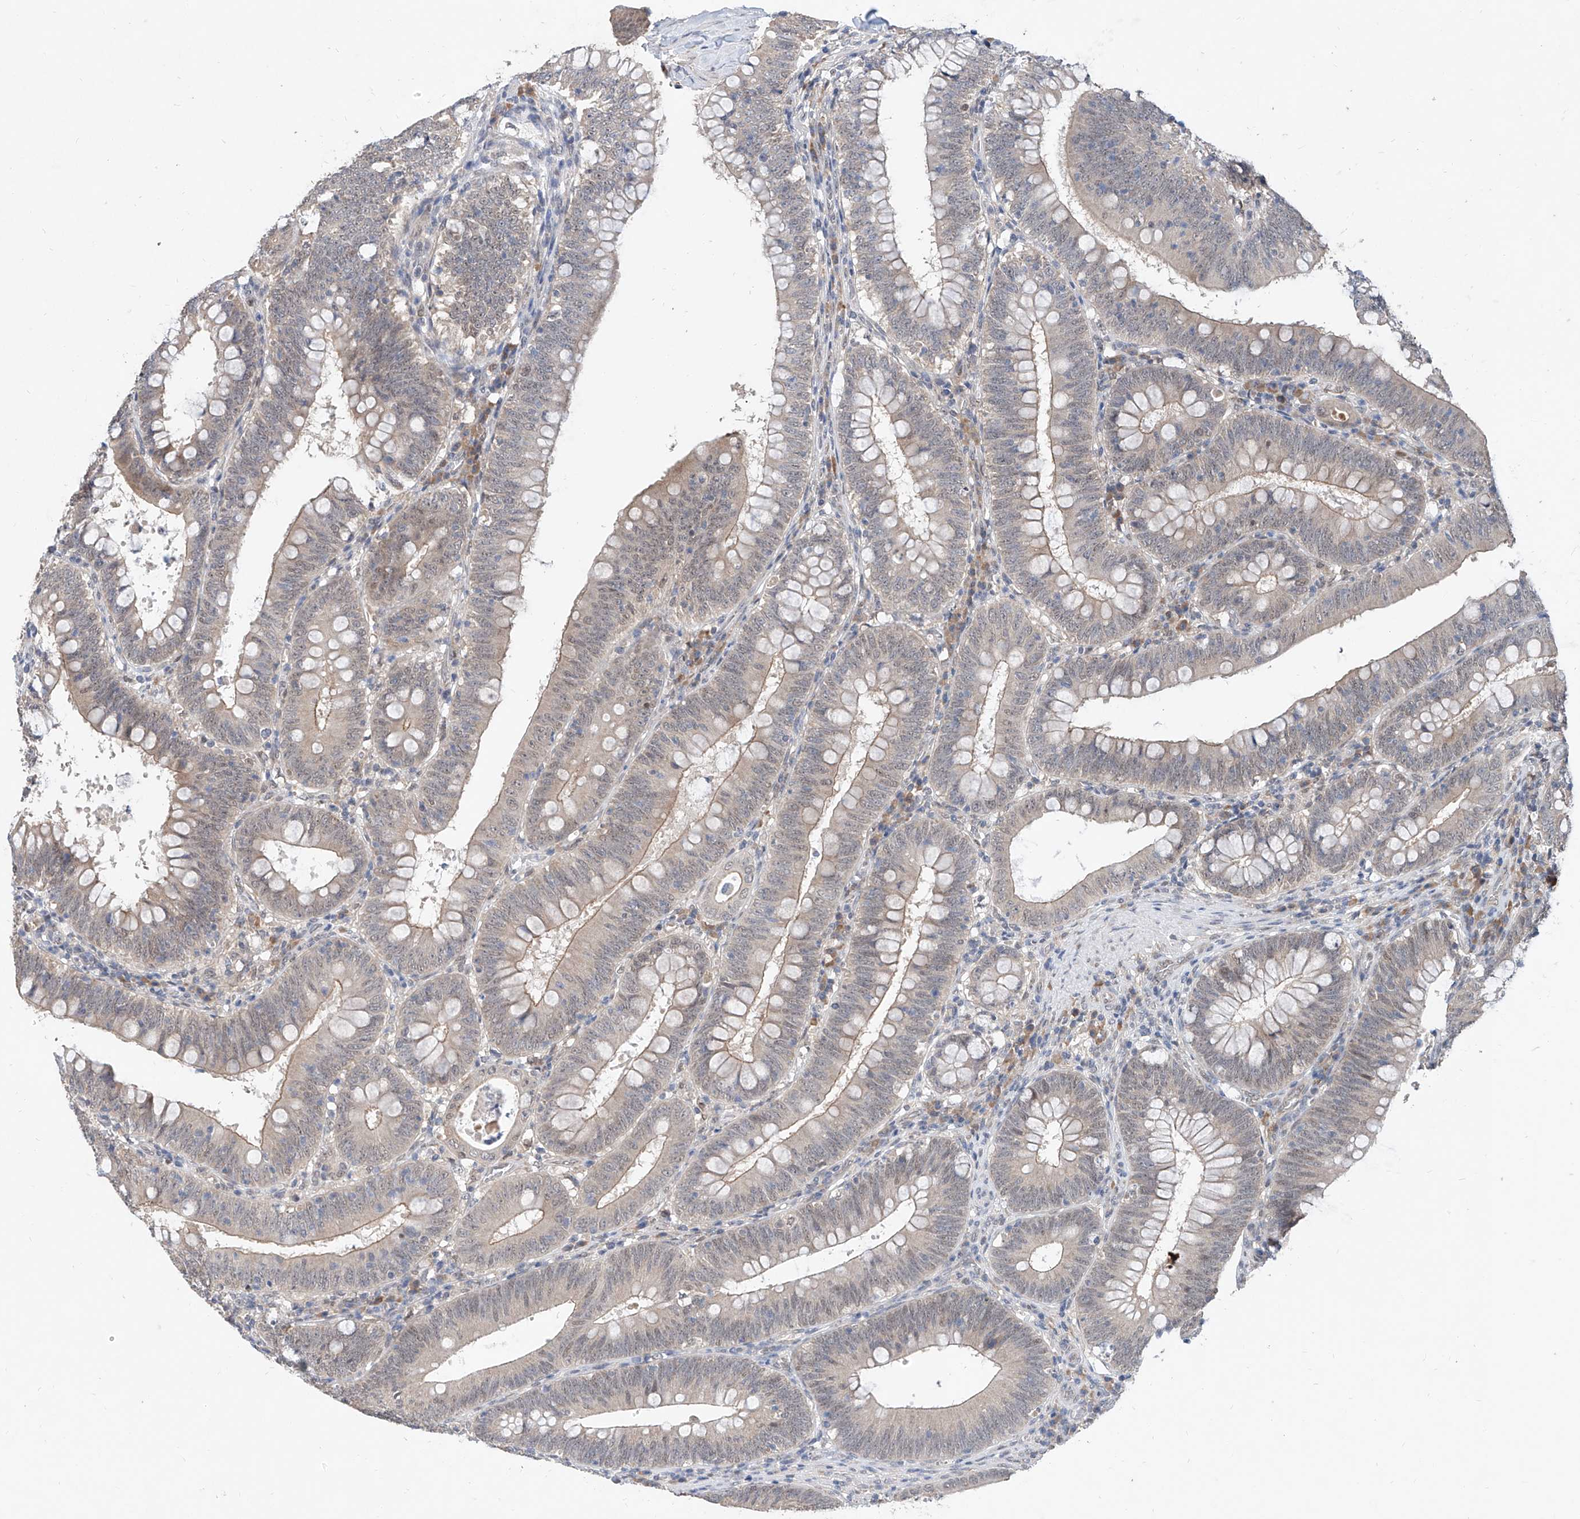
{"staining": {"intensity": "weak", "quantity": "25%-75%", "location": "cytoplasmic/membranous,nuclear"}, "tissue": "colorectal cancer", "cell_type": "Tumor cells", "image_type": "cancer", "snomed": [{"axis": "morphology", "description": "Normal tissue, NOS"}, {"axis": "topography", "description": "Colon"}], "caption": "A micrograph showing weak cytoplasmic/membranous and nuclear staining in about 25%-75% of tumor cells in colorectal cancer, as visualized by brown immunohistochemical staining.", "gene": "CARMIL3", "patient": {"sex": "female", "age": 82}}